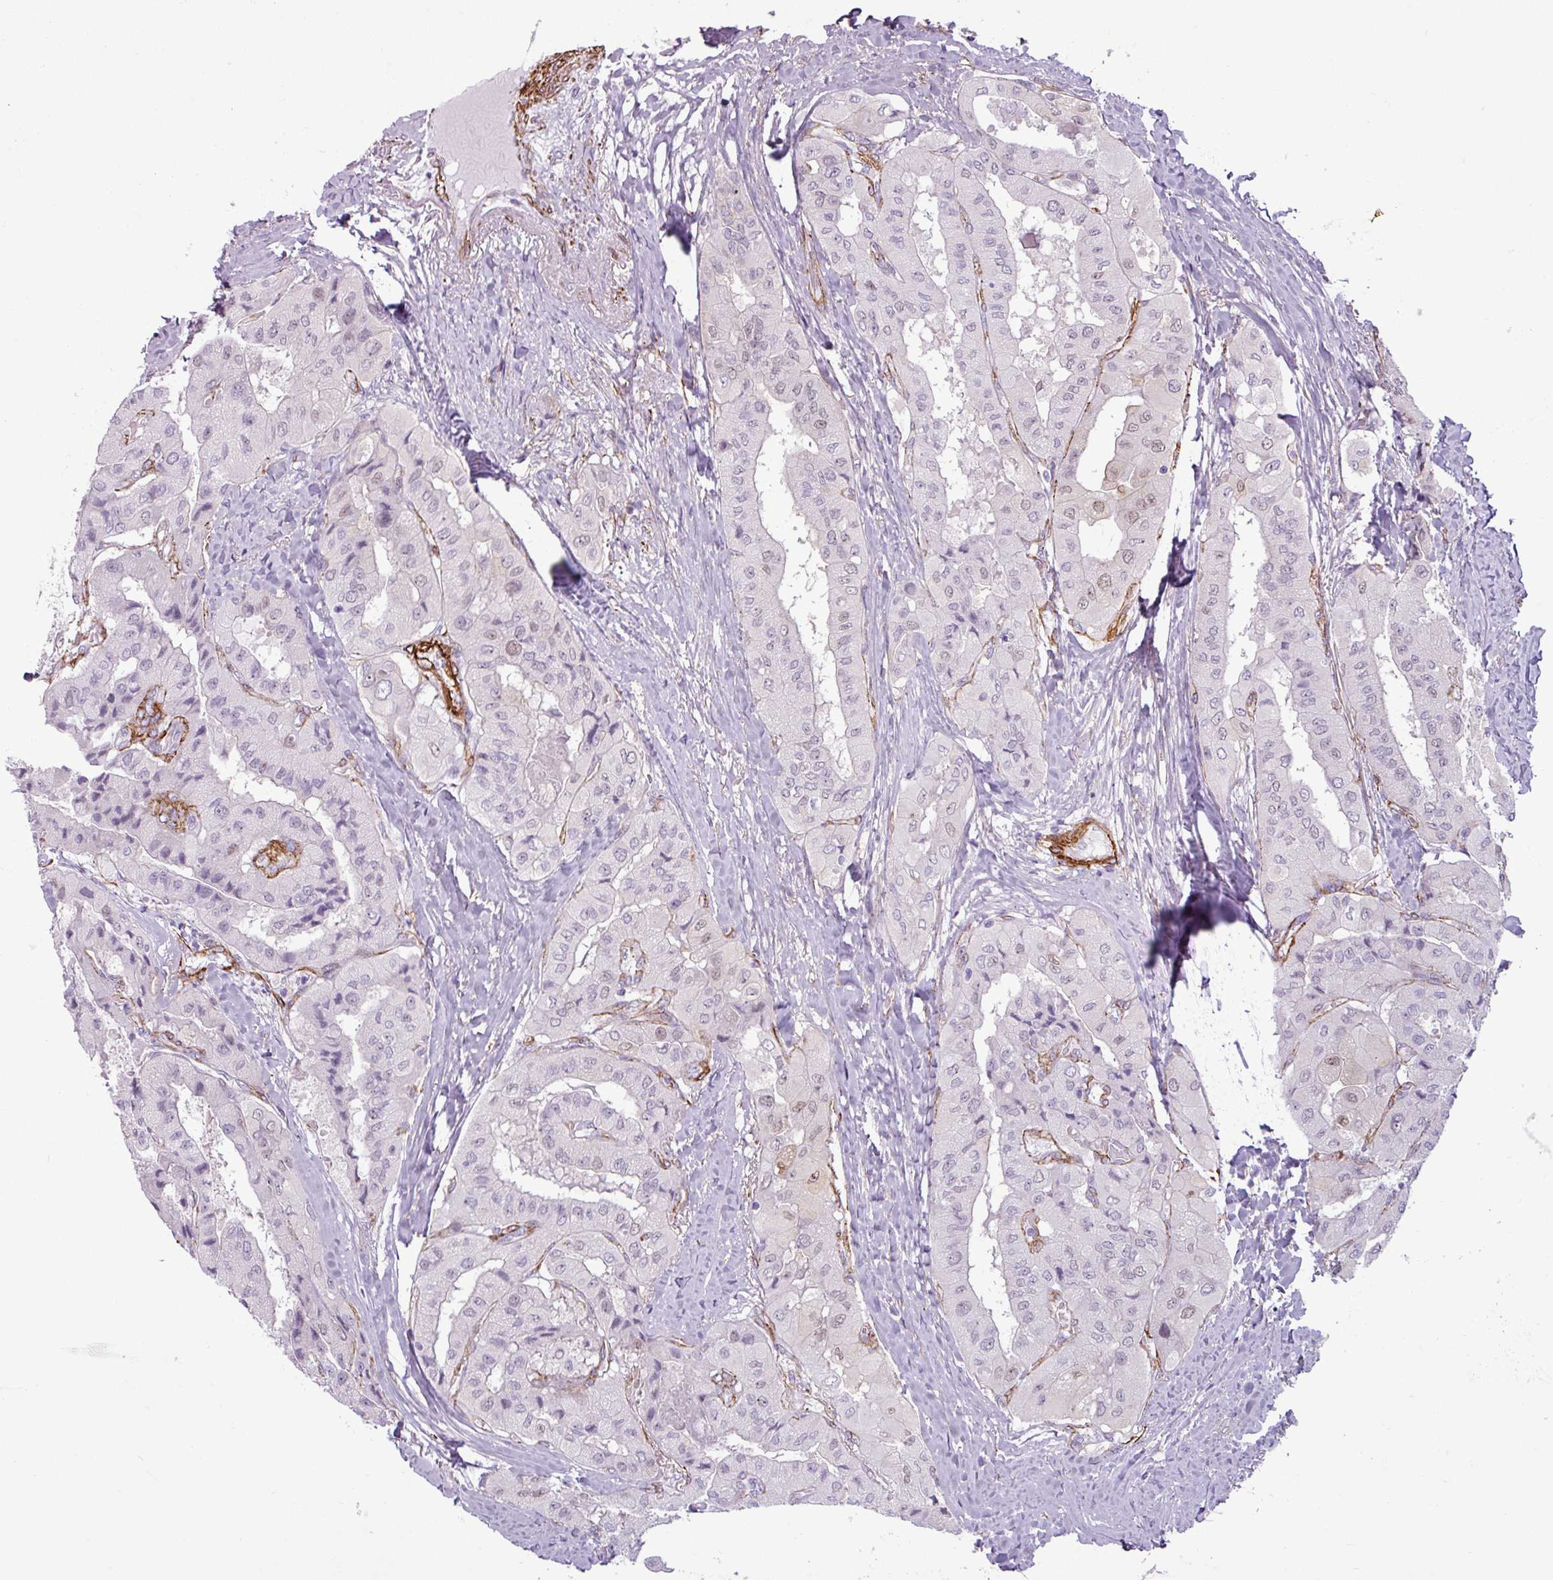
{"staining": {"intensity": "weak", "quantity": "<25%", "location": "nuclear"}, "tissue": "thyroid cancer", "cell_type": "Tumor cells", "image_type": "cancer", "snomed": [{"axis": "morphology", "description": "Normal tissue, NOS"}, {"axis": "morphology", "description": "Papillary adenocarcinoma, NOS"}, {"axis": "topography", "description": "Thyroid gland"}], "caption": "Immunohistochemistry photomicrograph of human thyroid cancer (papillary adenocarcinoma) stained for a protein (brown), which demonstrates no staining in tumor cells.", "gene": "ATP10A", "patient": {"sex": "female", "age": 59}}